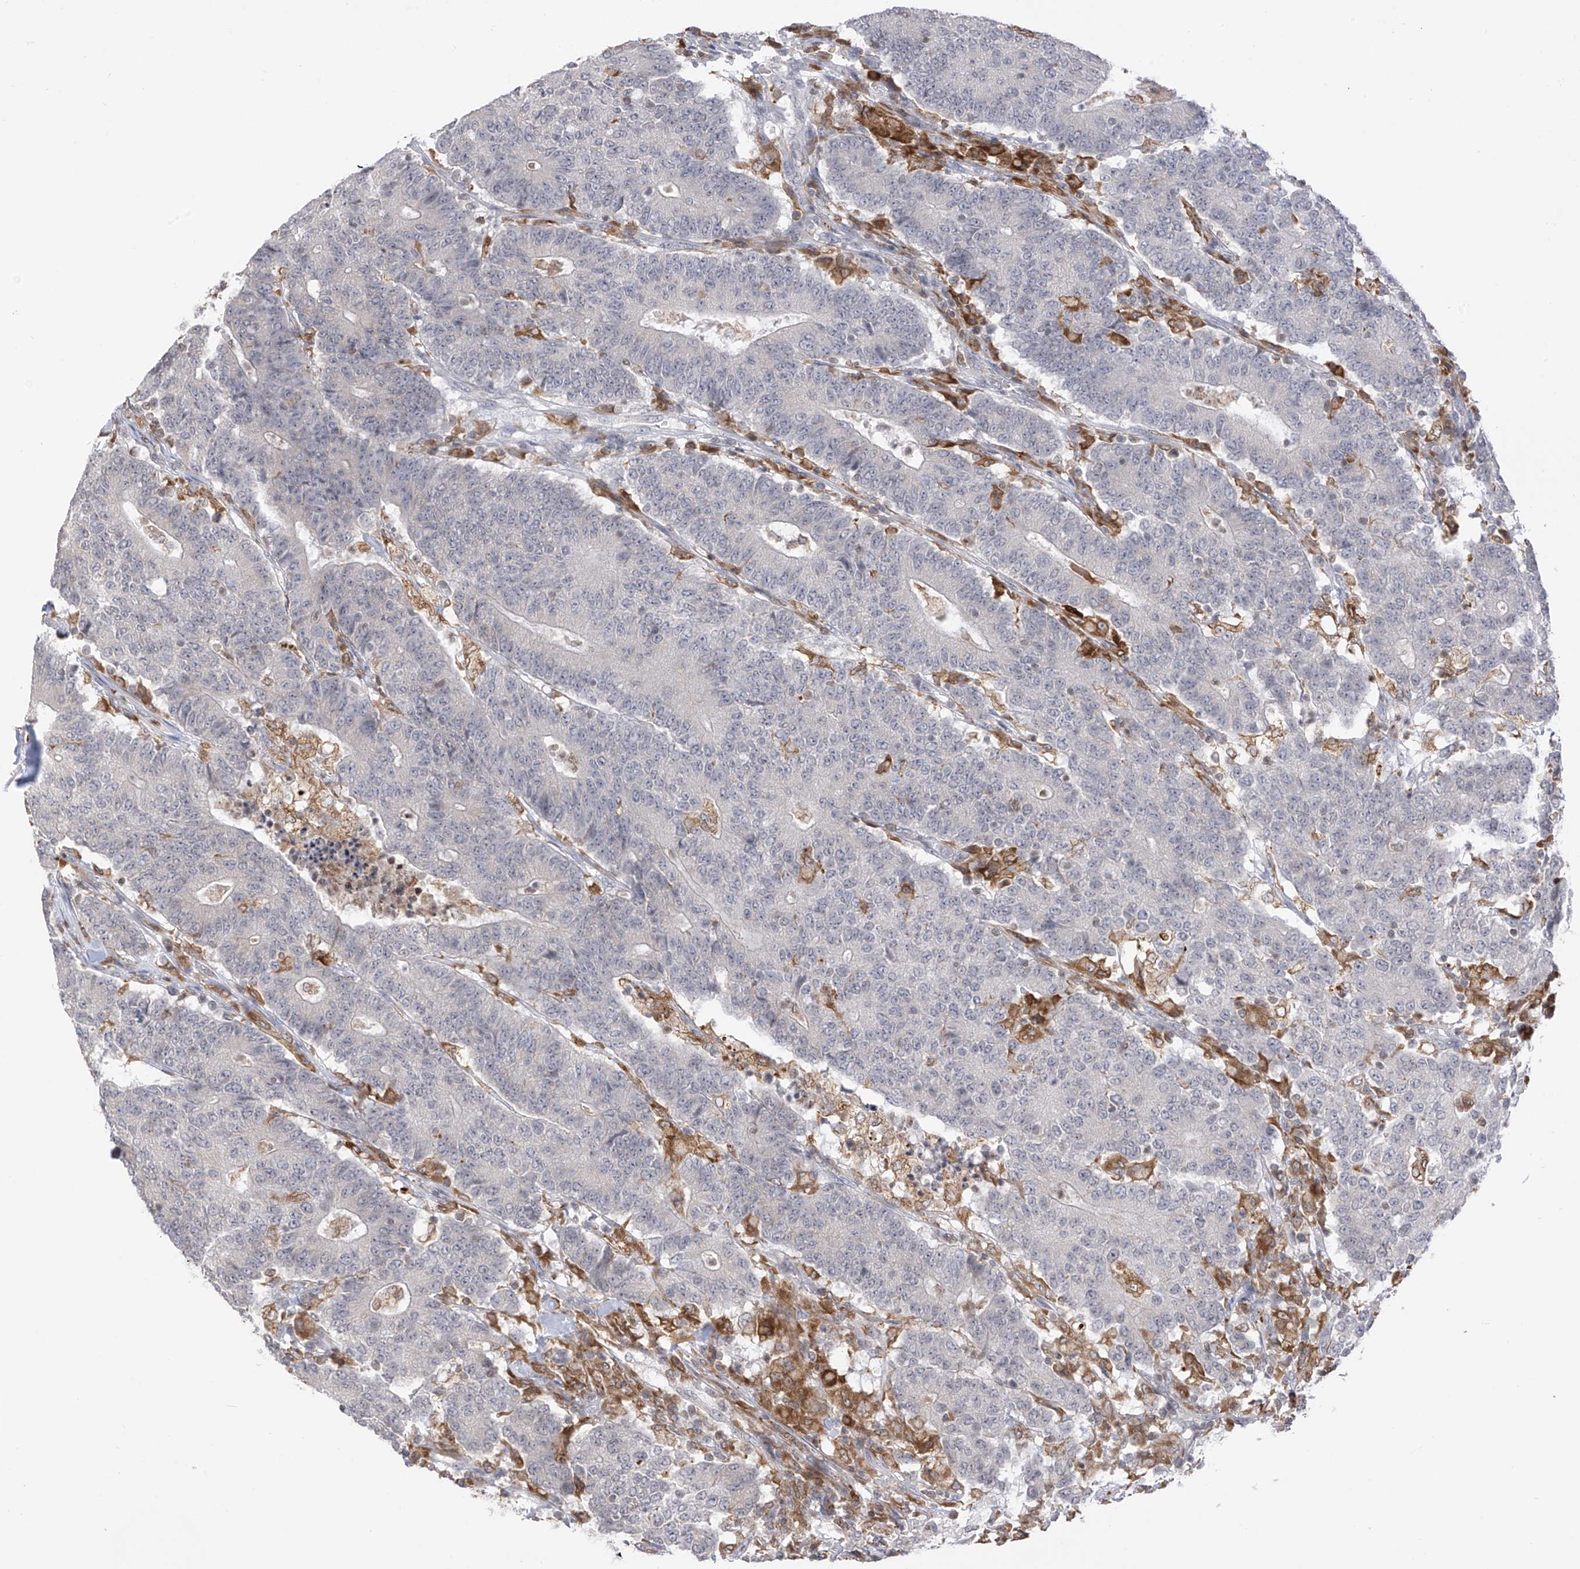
{"staining": {"intensity": "negative", "quantity": "none", "location": "none"}, "tissue": "colorectal cancer", "cell_type": "Tumor cells", "image_type": "cancer", "snomed": [{"axis": "morphology", "description": "Normal tissue, NOS"}, {"axis": "morphology", "description": "Adenocarcinoma, NOS"}, {"axis": "topography", "description": "Colon"}], "caption": "The image exhibits no staining of tumor cells in colorectal cancer.", "gene": "TBXAS1", "patient": {"sex": "female", "age": 75}}